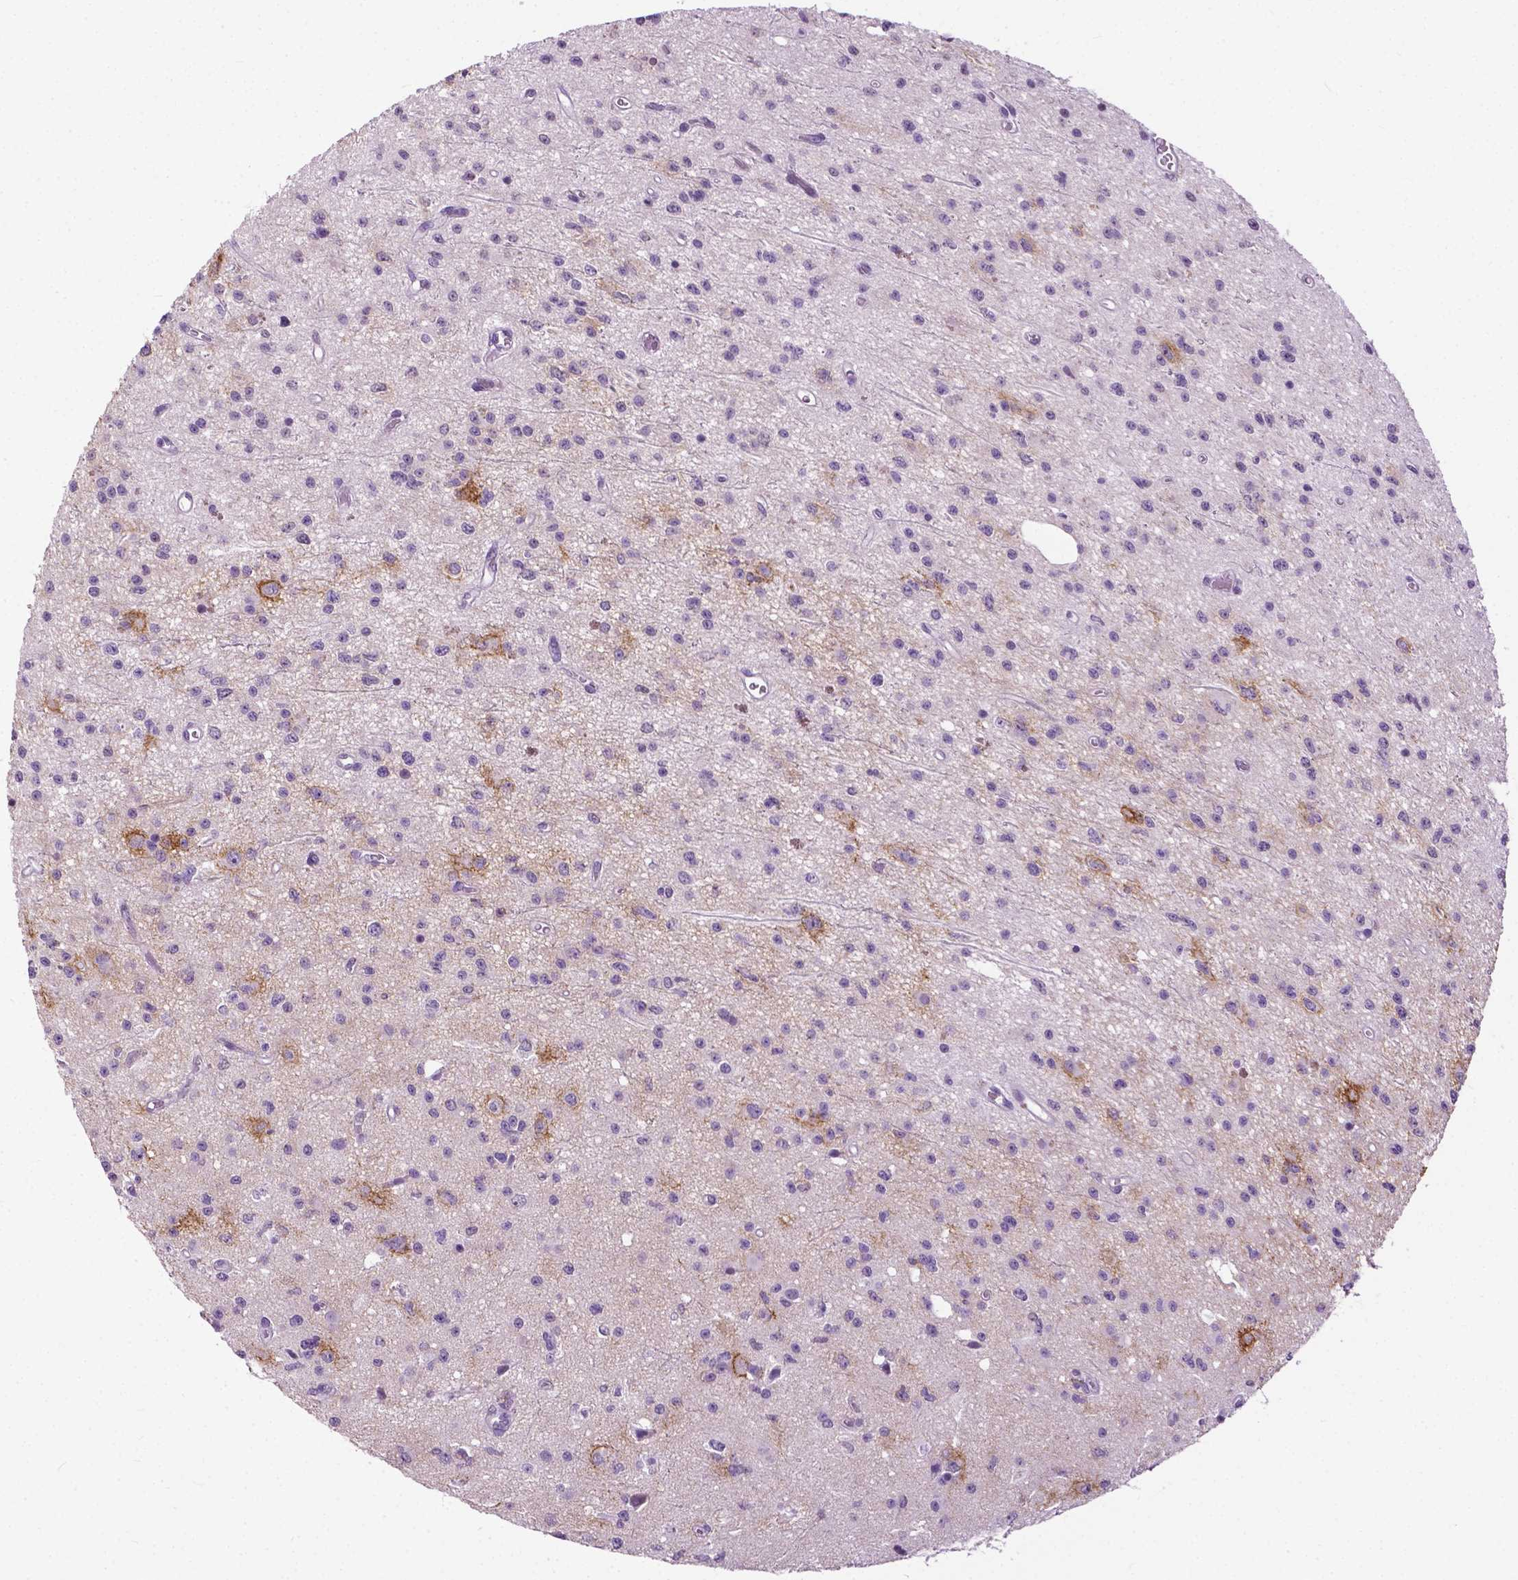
{"staining": {"intensity": "negative", "quantity": "none", "location": "none"}, "tissue": "glioma", "cell_type": "Tumor cells", "image_type": "cancer", "snomed": [{"axis": "morphology", "description": "Glioma, malignant, Low grade"}, {"axis": "topography", "description": "Brain"}], "caption": "The image displays no significant positivity in tumor cells of glioma.", "gene": "GPR37L1", "patient": {"sex": "female", "age": 45}}